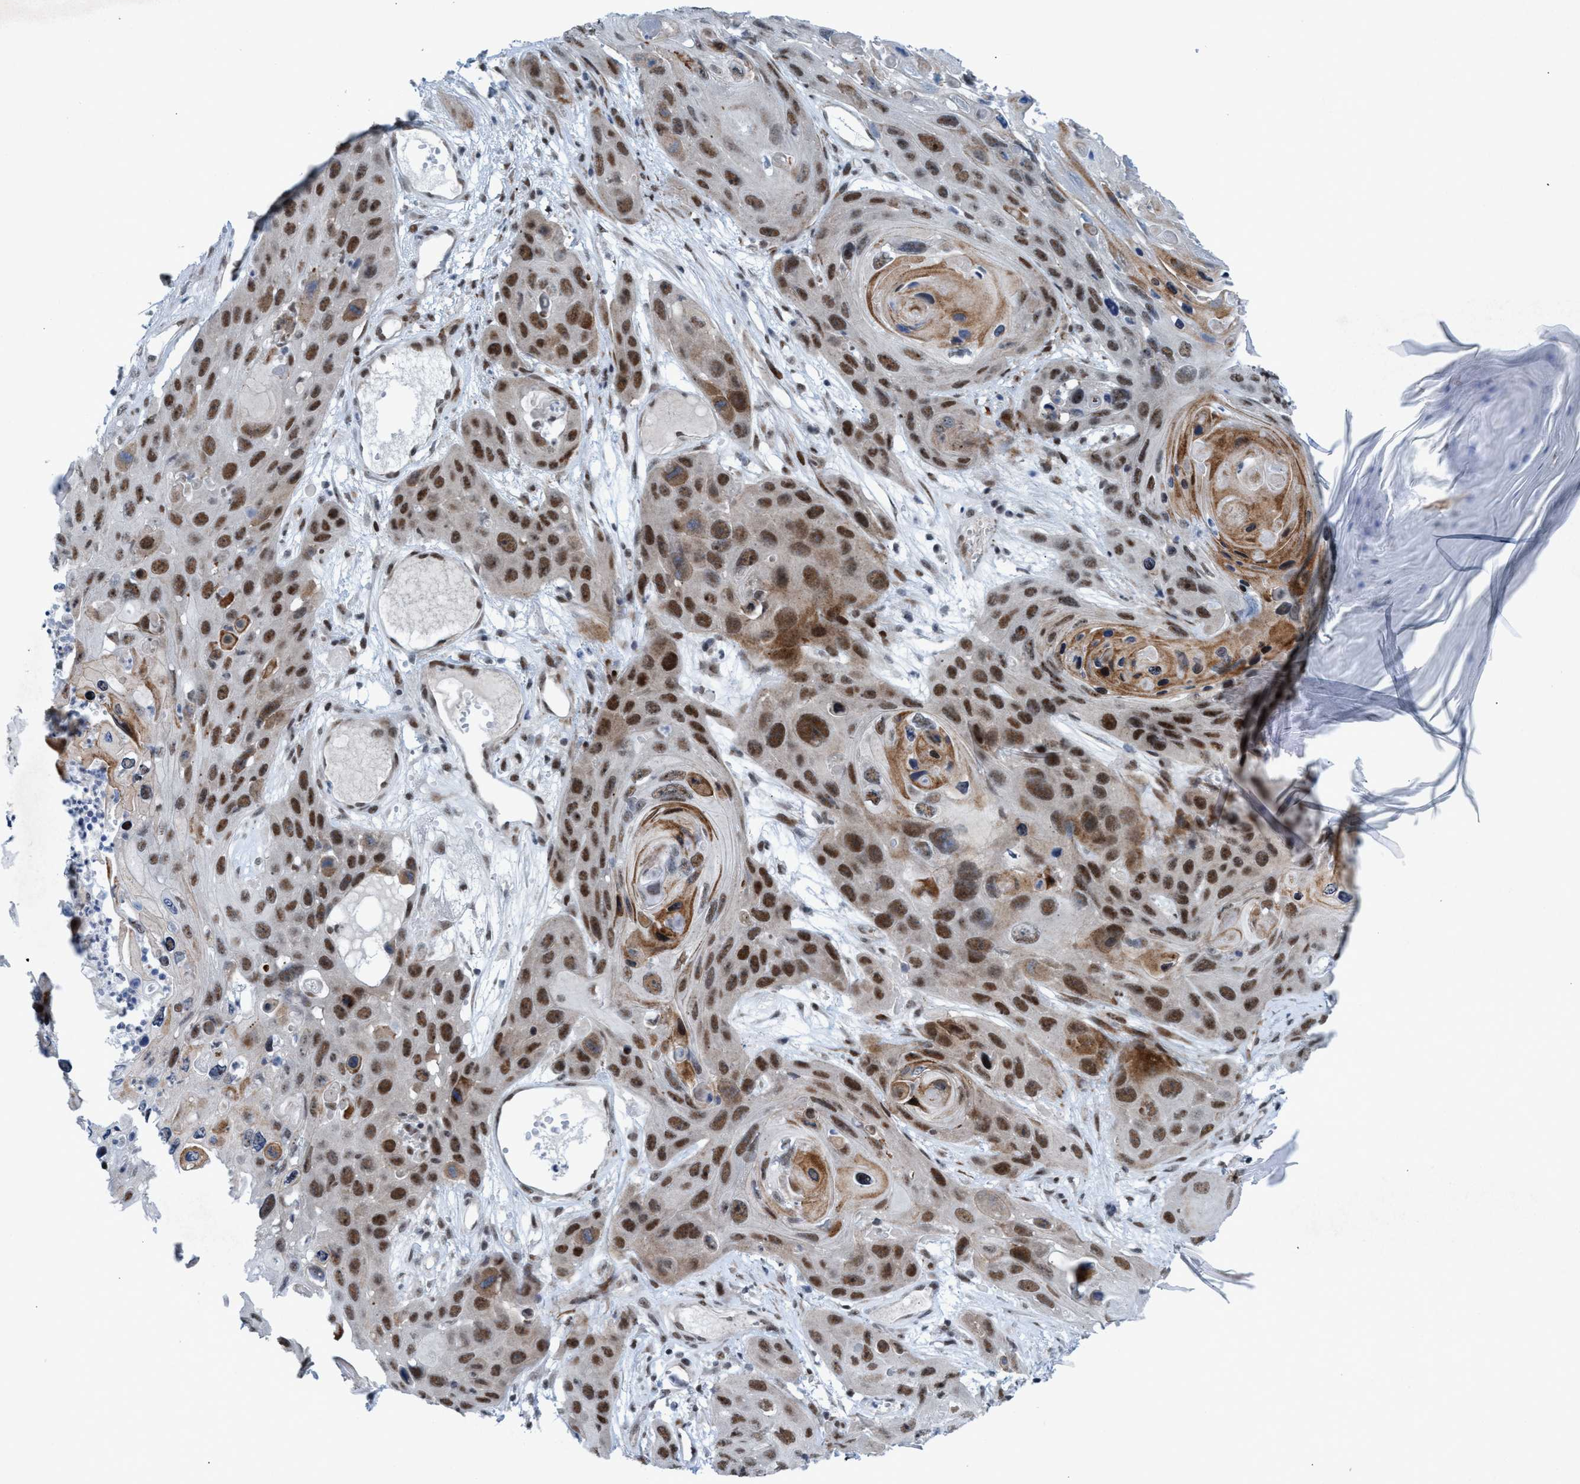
{"staining": {"intensity": "moderate", "quantity": ">75%", "location": "nuclear"}, "tissue": "skin cancer", "cell_type": "Tumor cells", "image_type": "cancer", "snomed": [{"axis": "morphology", "description": "Squamous cell carcinoma, NOS"}, {"axis": "topography", "description": "Skin"}], "caption": "This image reveals skin cancer (squamous cell carcinoma) stained with immunohistochemistry to label a protein in brown. The nuclear of tumor cells show moderate positivity for the protein. Nuclei are counter-stained blue.", "gene": "CWC27", "patient": {"sex": "male", "age": 55}}